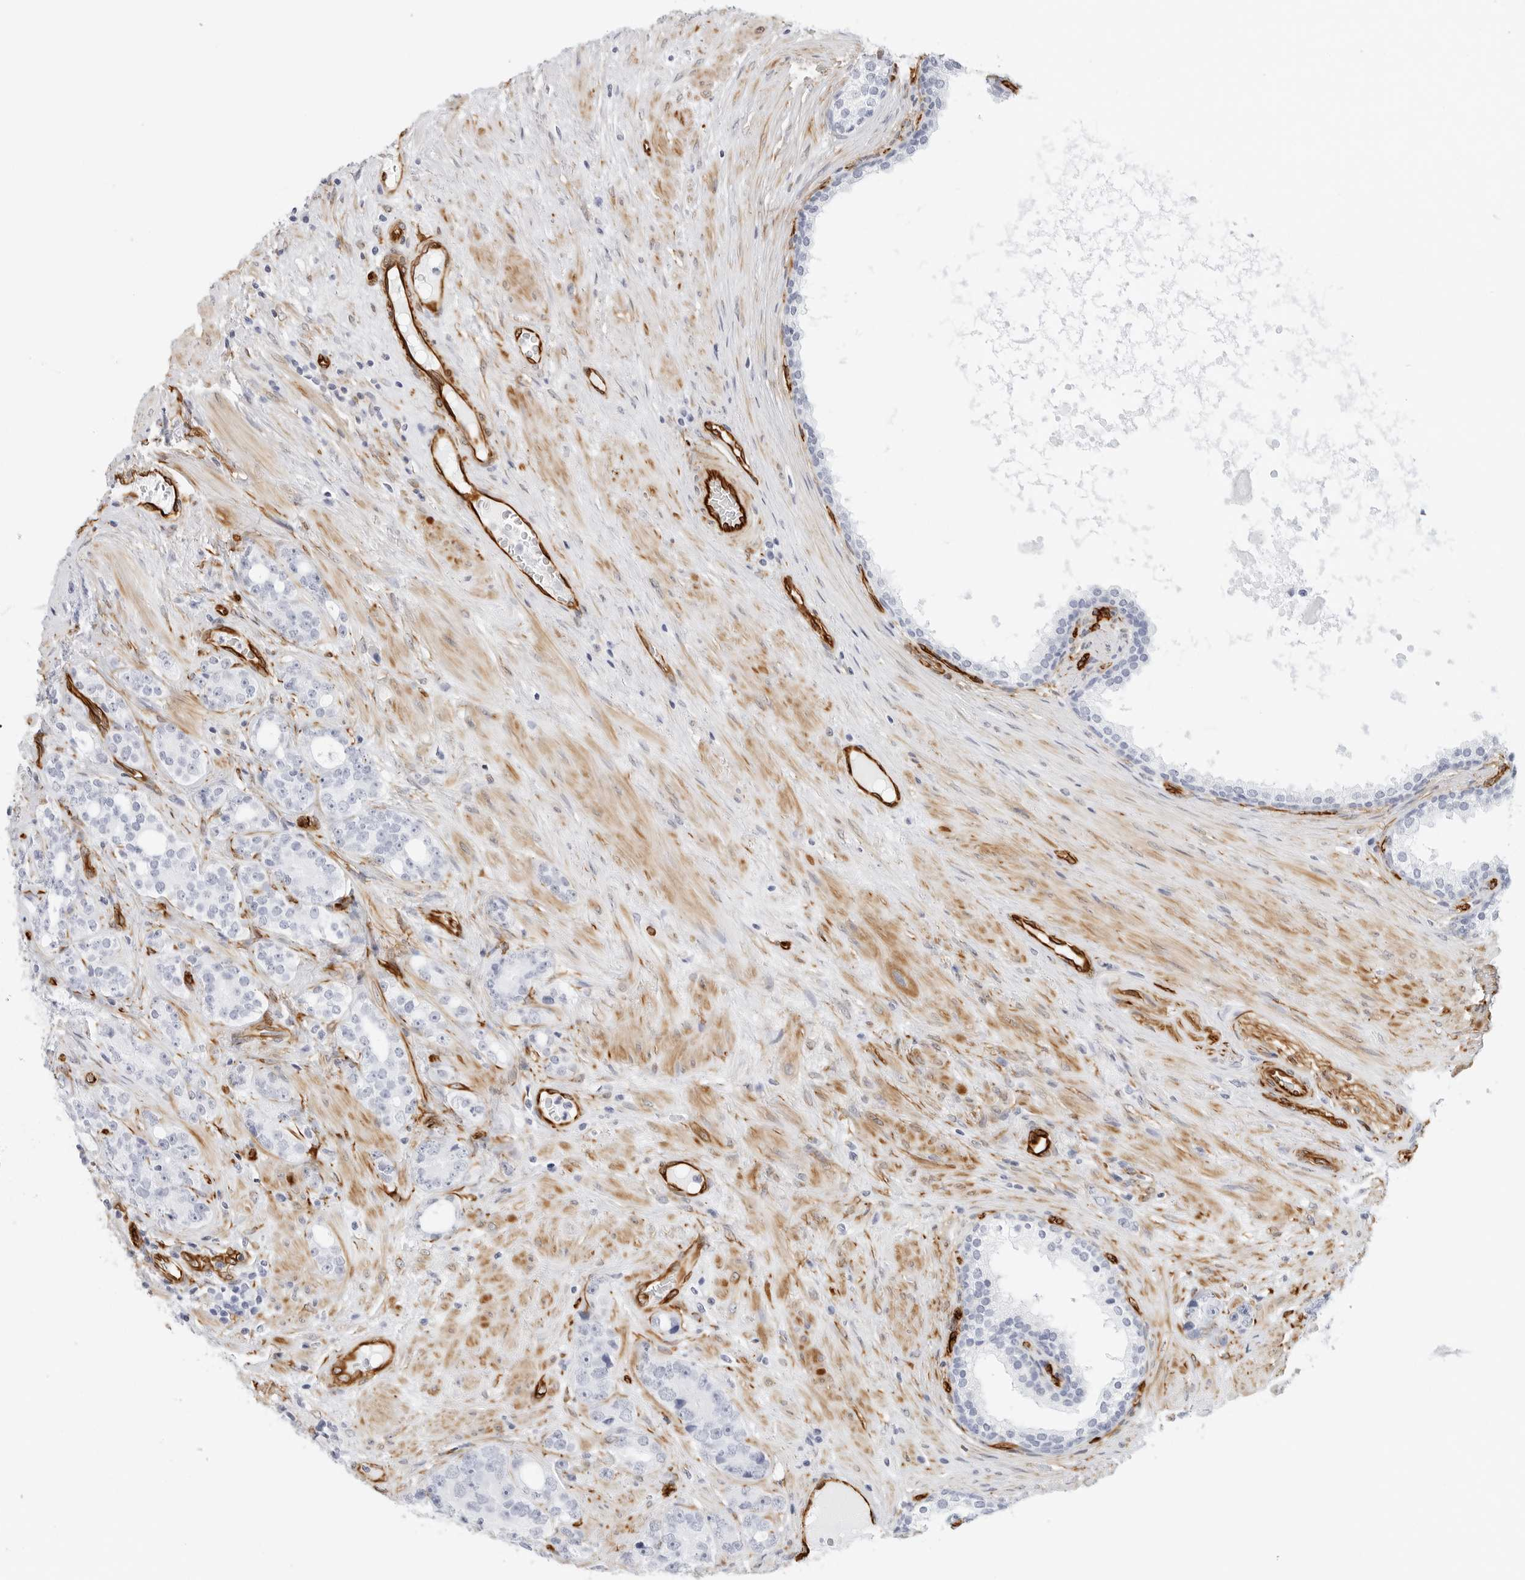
{"staining": {"intensity": "negative", "quantity": "none", "location": "none"}, "tissue": "prostate cancer", "cell_type": "Tumor cells", "image_type": "cancer", "snomed": [{"axis": "morphology", "description": "Adenocarcinoma, High grade"}, {"axis": "topography", "description": "Prostate"}], "caption": "Prostate high-grade adenocarcinoma stained for a protein using immunohistochemistry (IHC) displays no staining tumor cells.", "gene": "NES", "patient": {"sex": "male", "age": 56}}